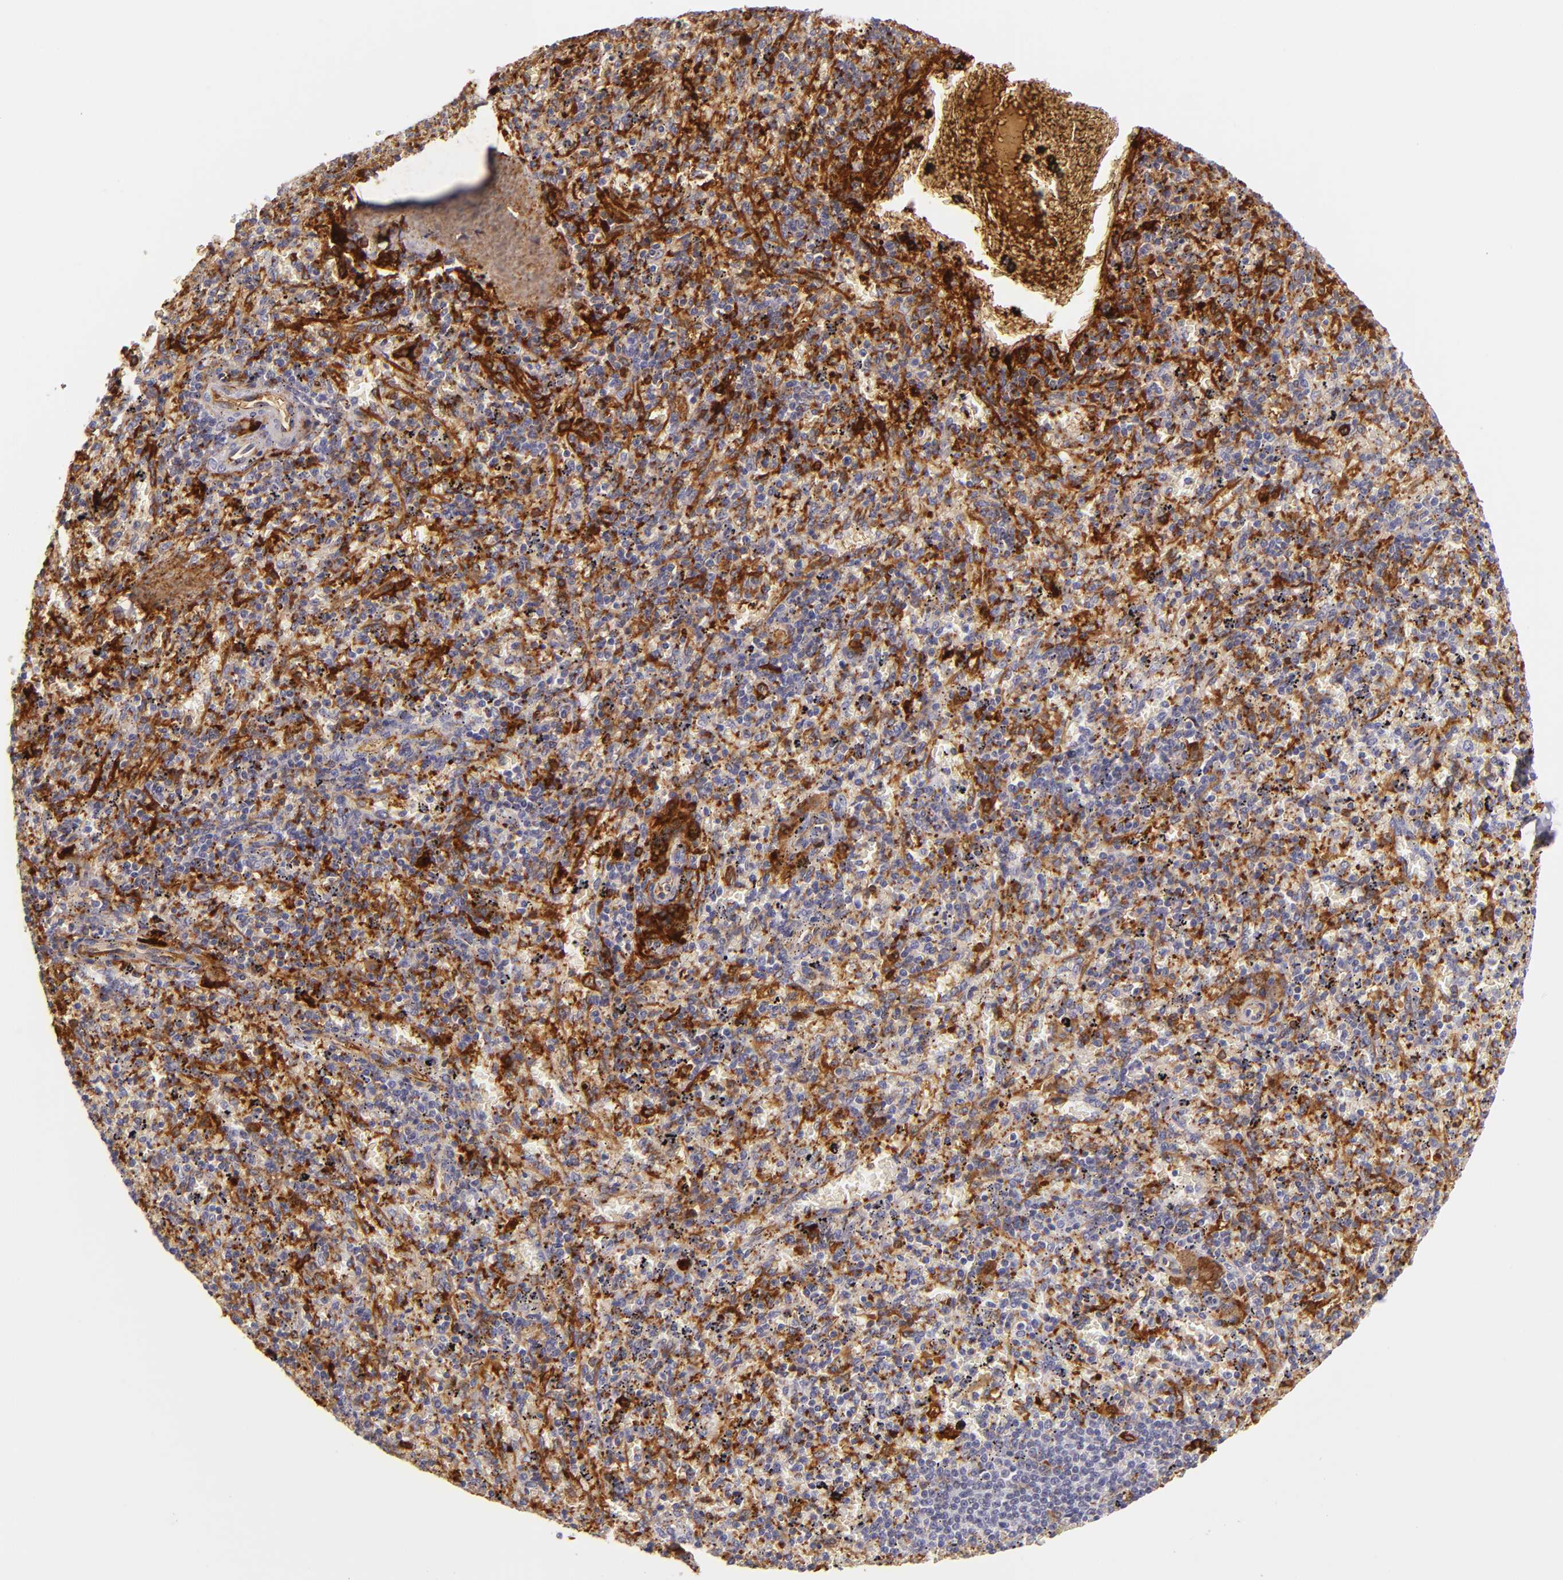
{"staining": {"intensity": "strong", "quantity": "<25%", "location": "cytoplasmic/membranous"}, "tissue": "spleen", "cell_type": "Cells in red pulp", "image_type": "normal", "snomed": [{"axis": "morphology", "description": "Normal tissue, NOS"}, {"axis": "topography", "description": "Spleen"}], "caption": "The image demonstrates a brown stain indicating the presence of a protein in the cytoplasmic/membranous of cells in red pulp in spleen.", "gene": "GP1BA", "patient": {"sex": "female", "age": 43}}